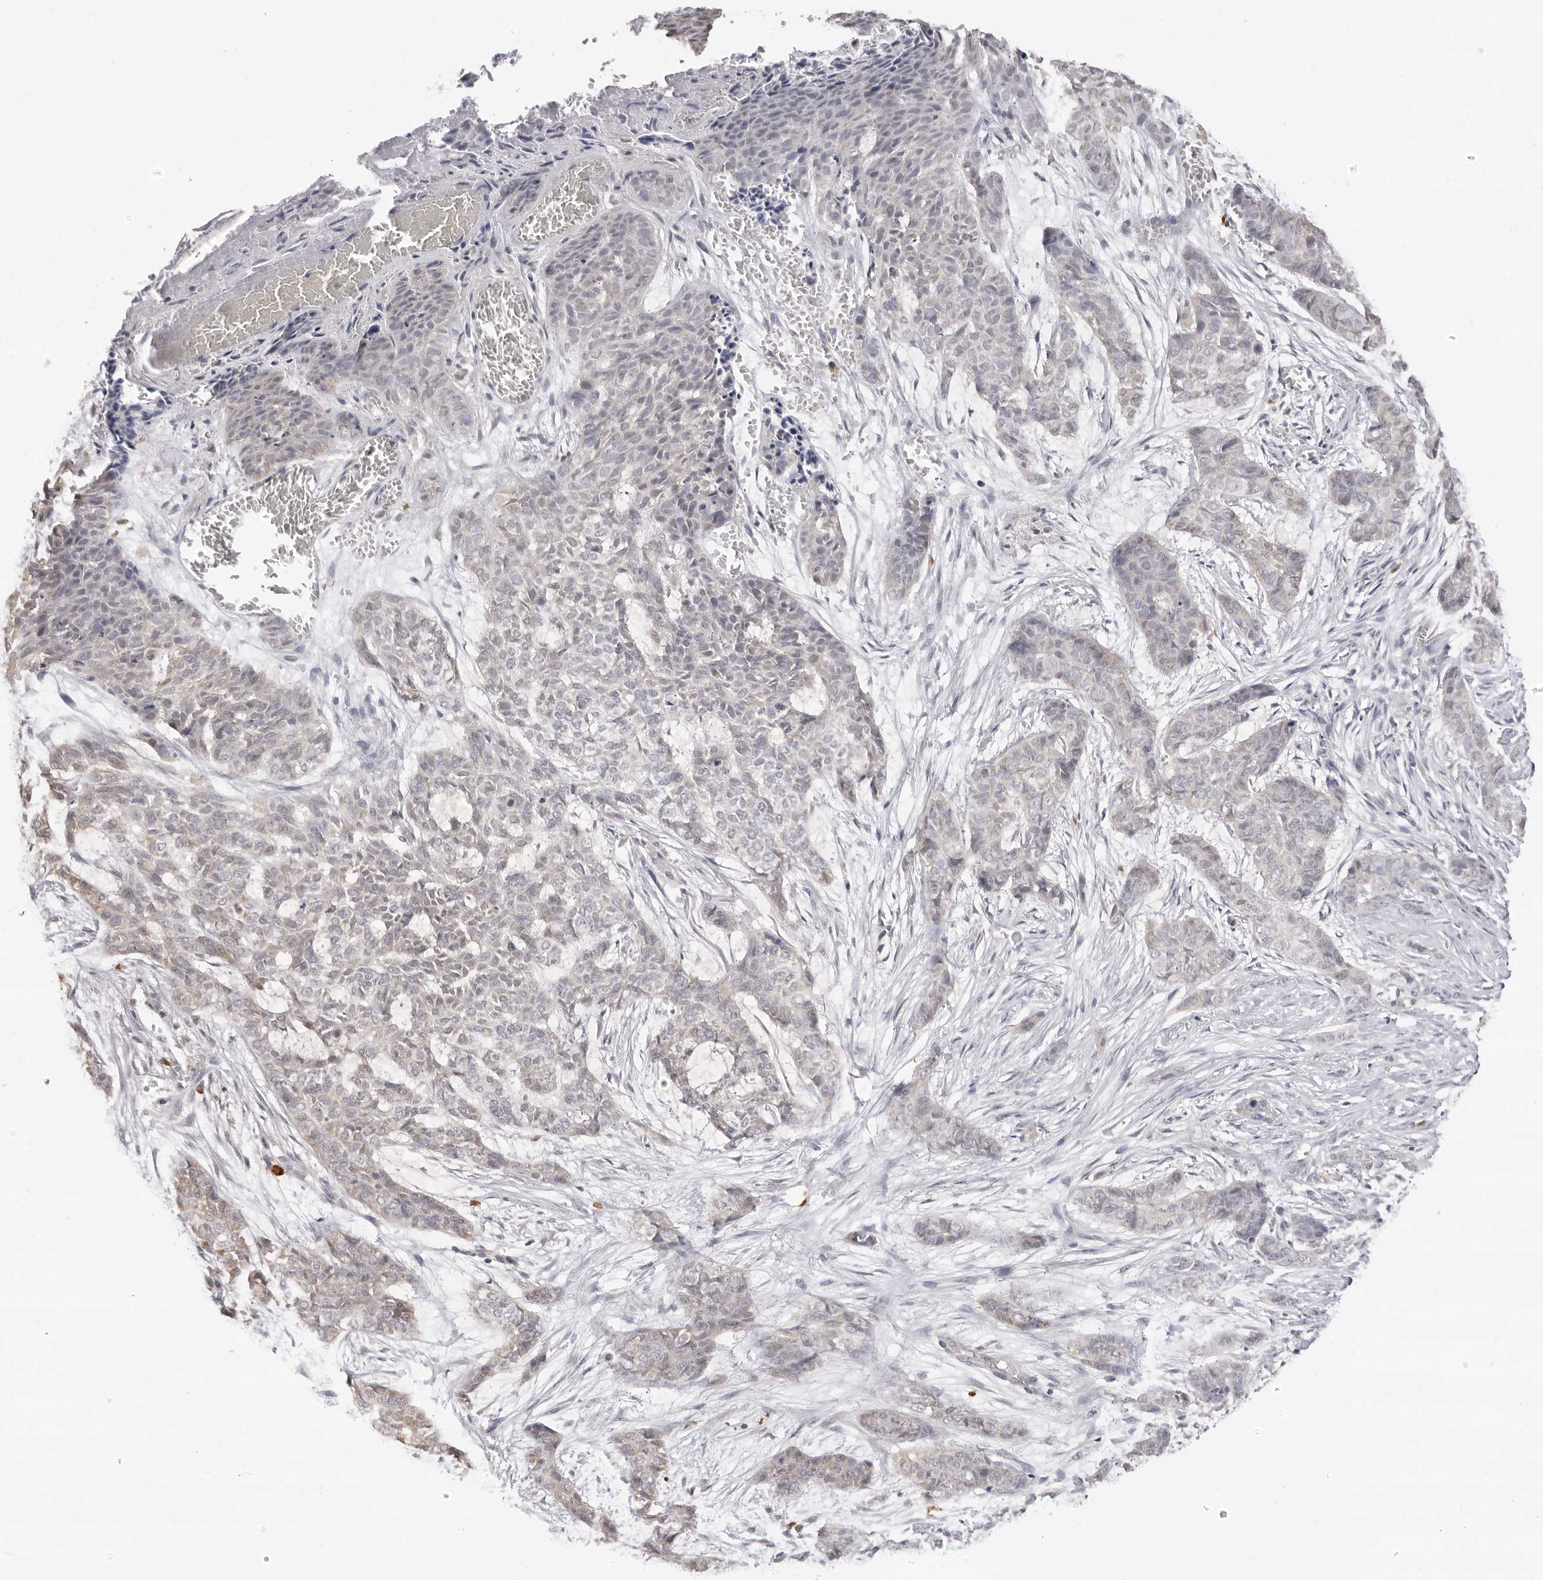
{"staining": {"intensity": "negative", "quantity": "none", "location": "none"}, "tissue": "skin cancer", "cell_type": "Tumor cells", "image_type": "cancer", "snomed": [{"axis": "morphology", "description": "Basal cell carcinoma"}, {"axis": "topography", "description": "Skin"}], "caption": "DAB immunohistochemical staining of human skin cancer (basal cell carcinoma) reveals no significant positivity in tumor cells.", "gene": "FDPS", "patient": {"sex": "female", "age": 64}}